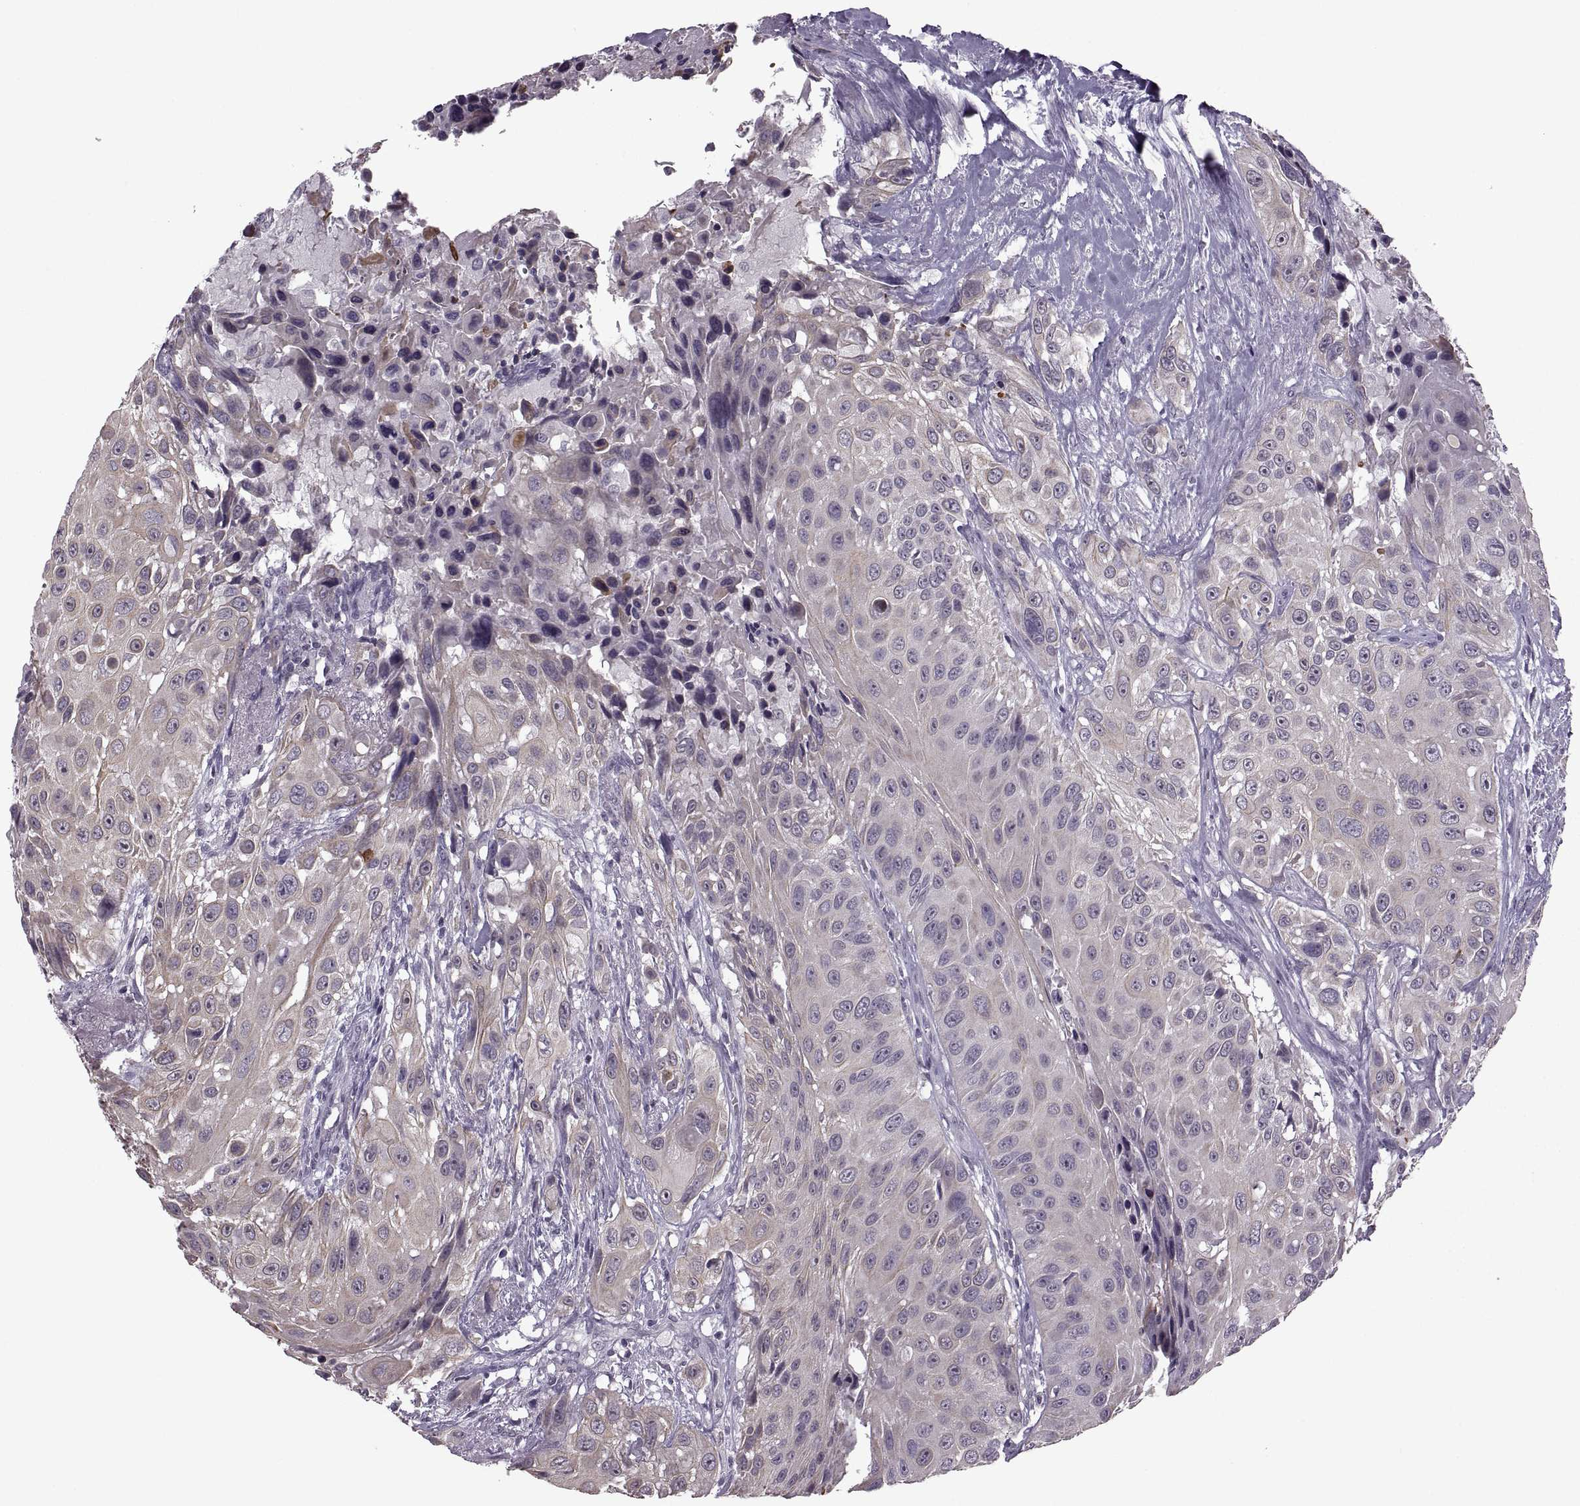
{"staining": {"intensity": "weak", "quantity": "<25%", "location": "cytoplasmic/membranous"}, "tissue": "urothelial cancer", "cell_type": "Tumor cells", "image_type": "cancer", "snomed": [{"axis": "morphology", "description": "Urothelial carcinoma, NOS"}, {"axis": "topography", "description": "Urinary bladder"}], "caption": "Immunohistochemical staining of urothelial cancer exhibits no significant positivity in tumor cells.", "gene": "MGAT4D", "patient": {"sex": "male", "age": 55}}